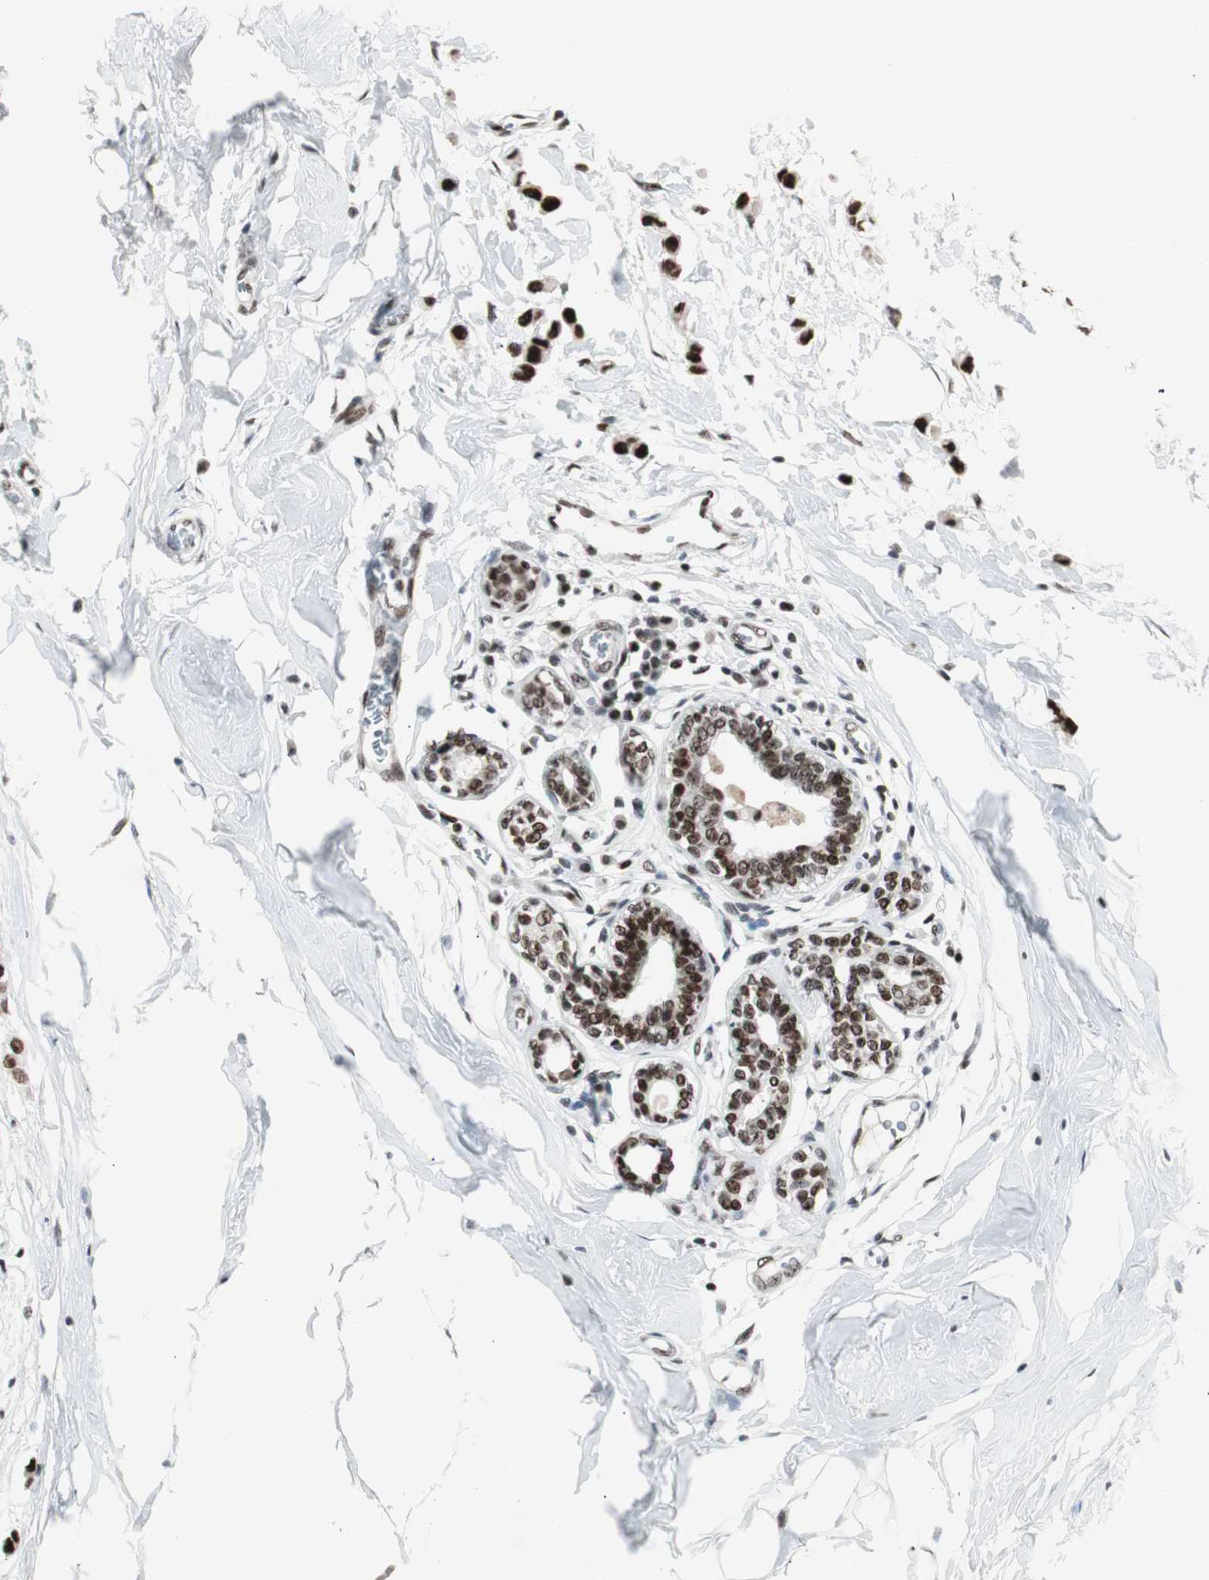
{"staining": {"intensity": "strong", "quantity": ">75%", "location": "nuclear"}, "tissue": "breast cancer", "cell_type": "Tumor cells", "image_type": "cancer", "snomed": [{"axis": "morphology", "description": "Lobular carcinoma"}, {"axis": "topography", "description": "Breast"}], "caption": "Immunohistochemical staining of human lobular carcinoma (breast) demonstrates high levels of strong nuclear protein staining in approximately >75% of tumor cells. Ihc stains the protein in brown and the nuclei are stained blue.", "gene": "XRCC1", "patient": {"sex": "female", "age": 51}}